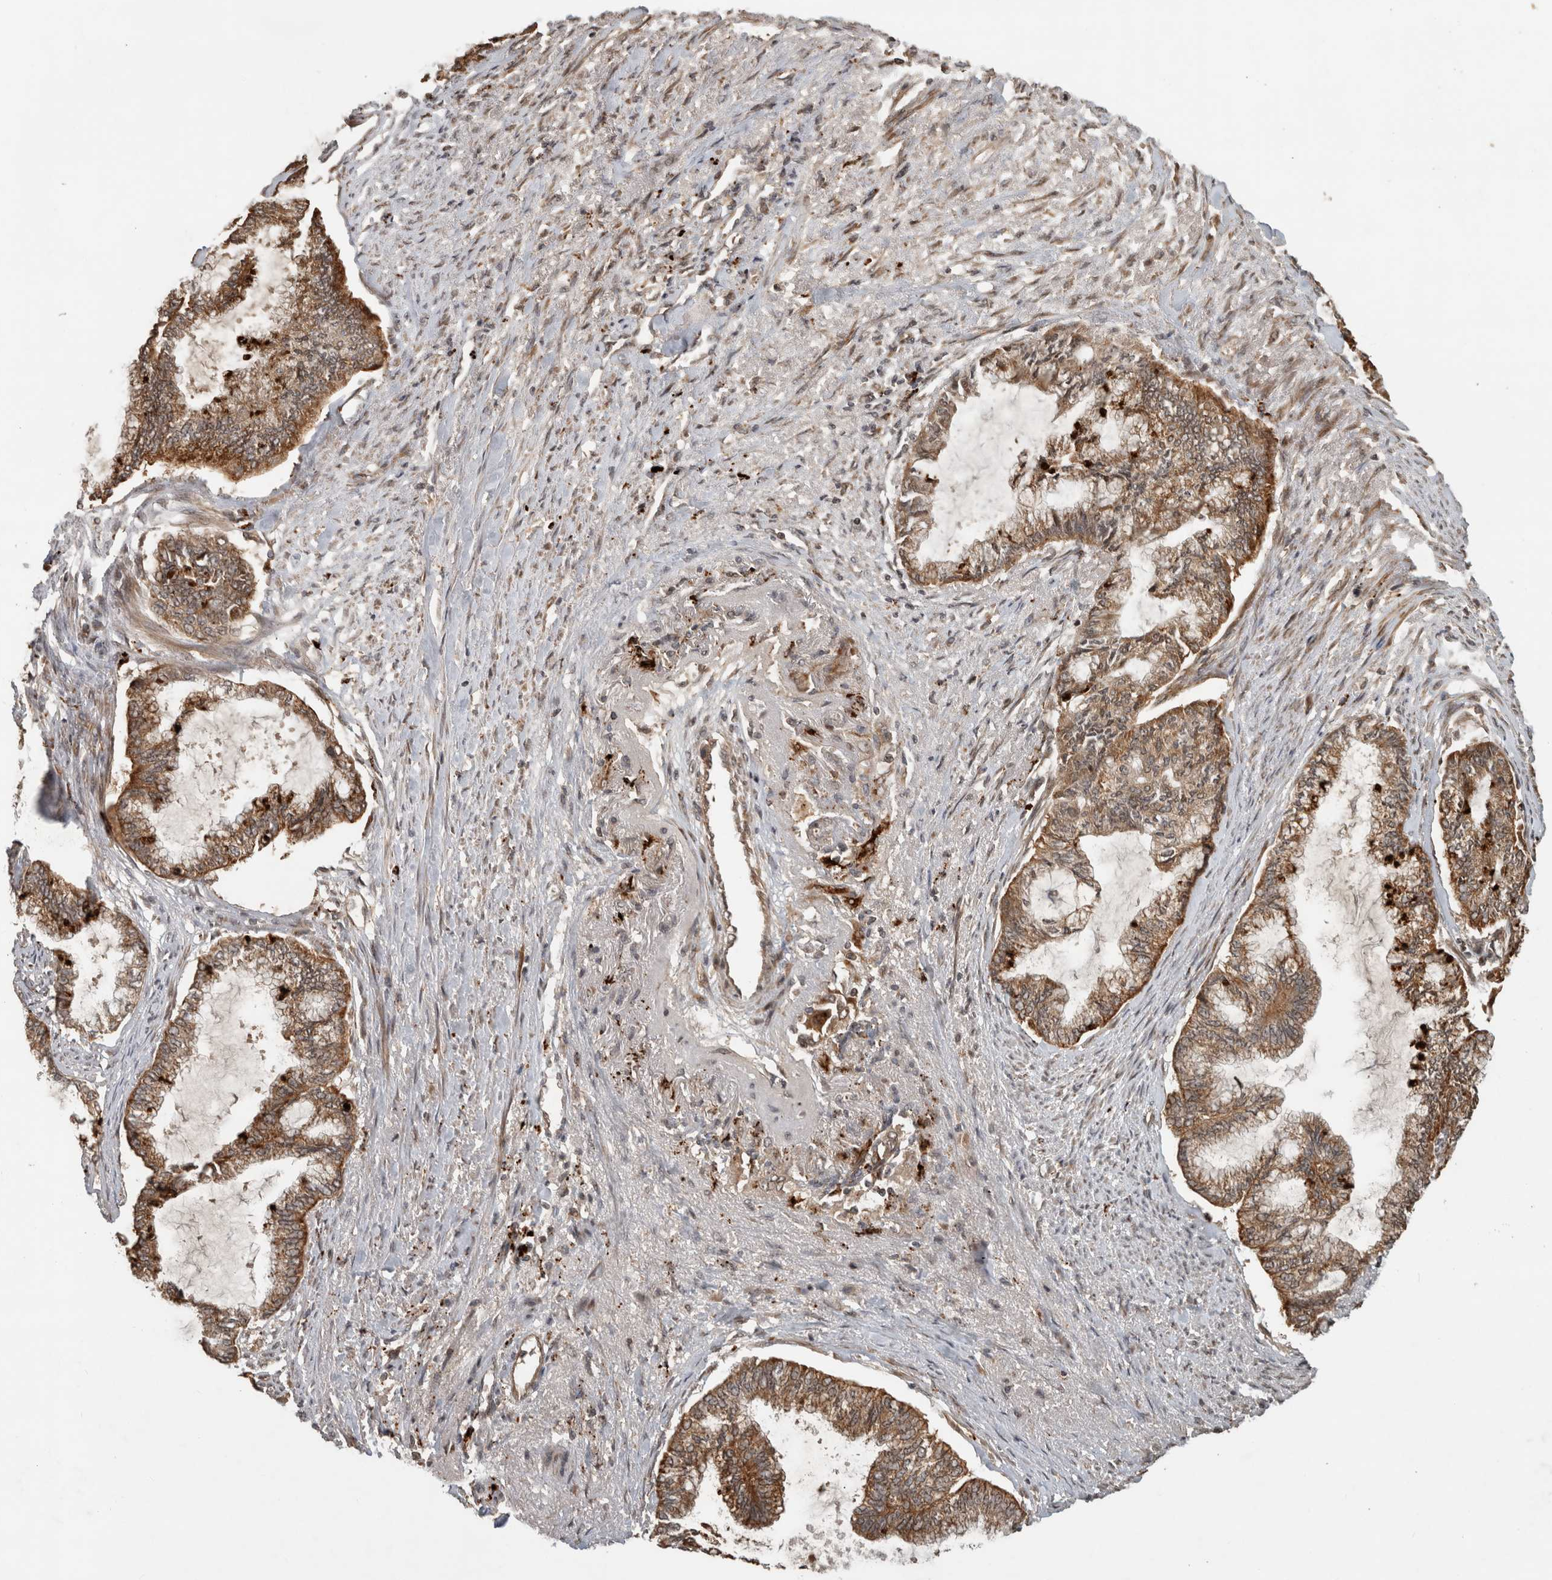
{"staining": {"intensity": "moderate", "quantity": ">75%", "location": "cytoplasmic/membranous"}, "tissue": "endometrial cancer", "cell_type": "Tumor cells", "image_type": "cancer", "snomed": [{"axis": "morphology", "description": "Adenocarcinoma, NOS"}, {"axis": "topography", "description": "Endometrium"}], "caption": "Endometrial adenocarcinoma tissue exhibits moderate cytoplasmic/membranous expression in about >75% of tumor cells, visualized by immunohistochemistry.", "gene": "PITPNC1", "patient": {"sex": "female", "age": 86}}